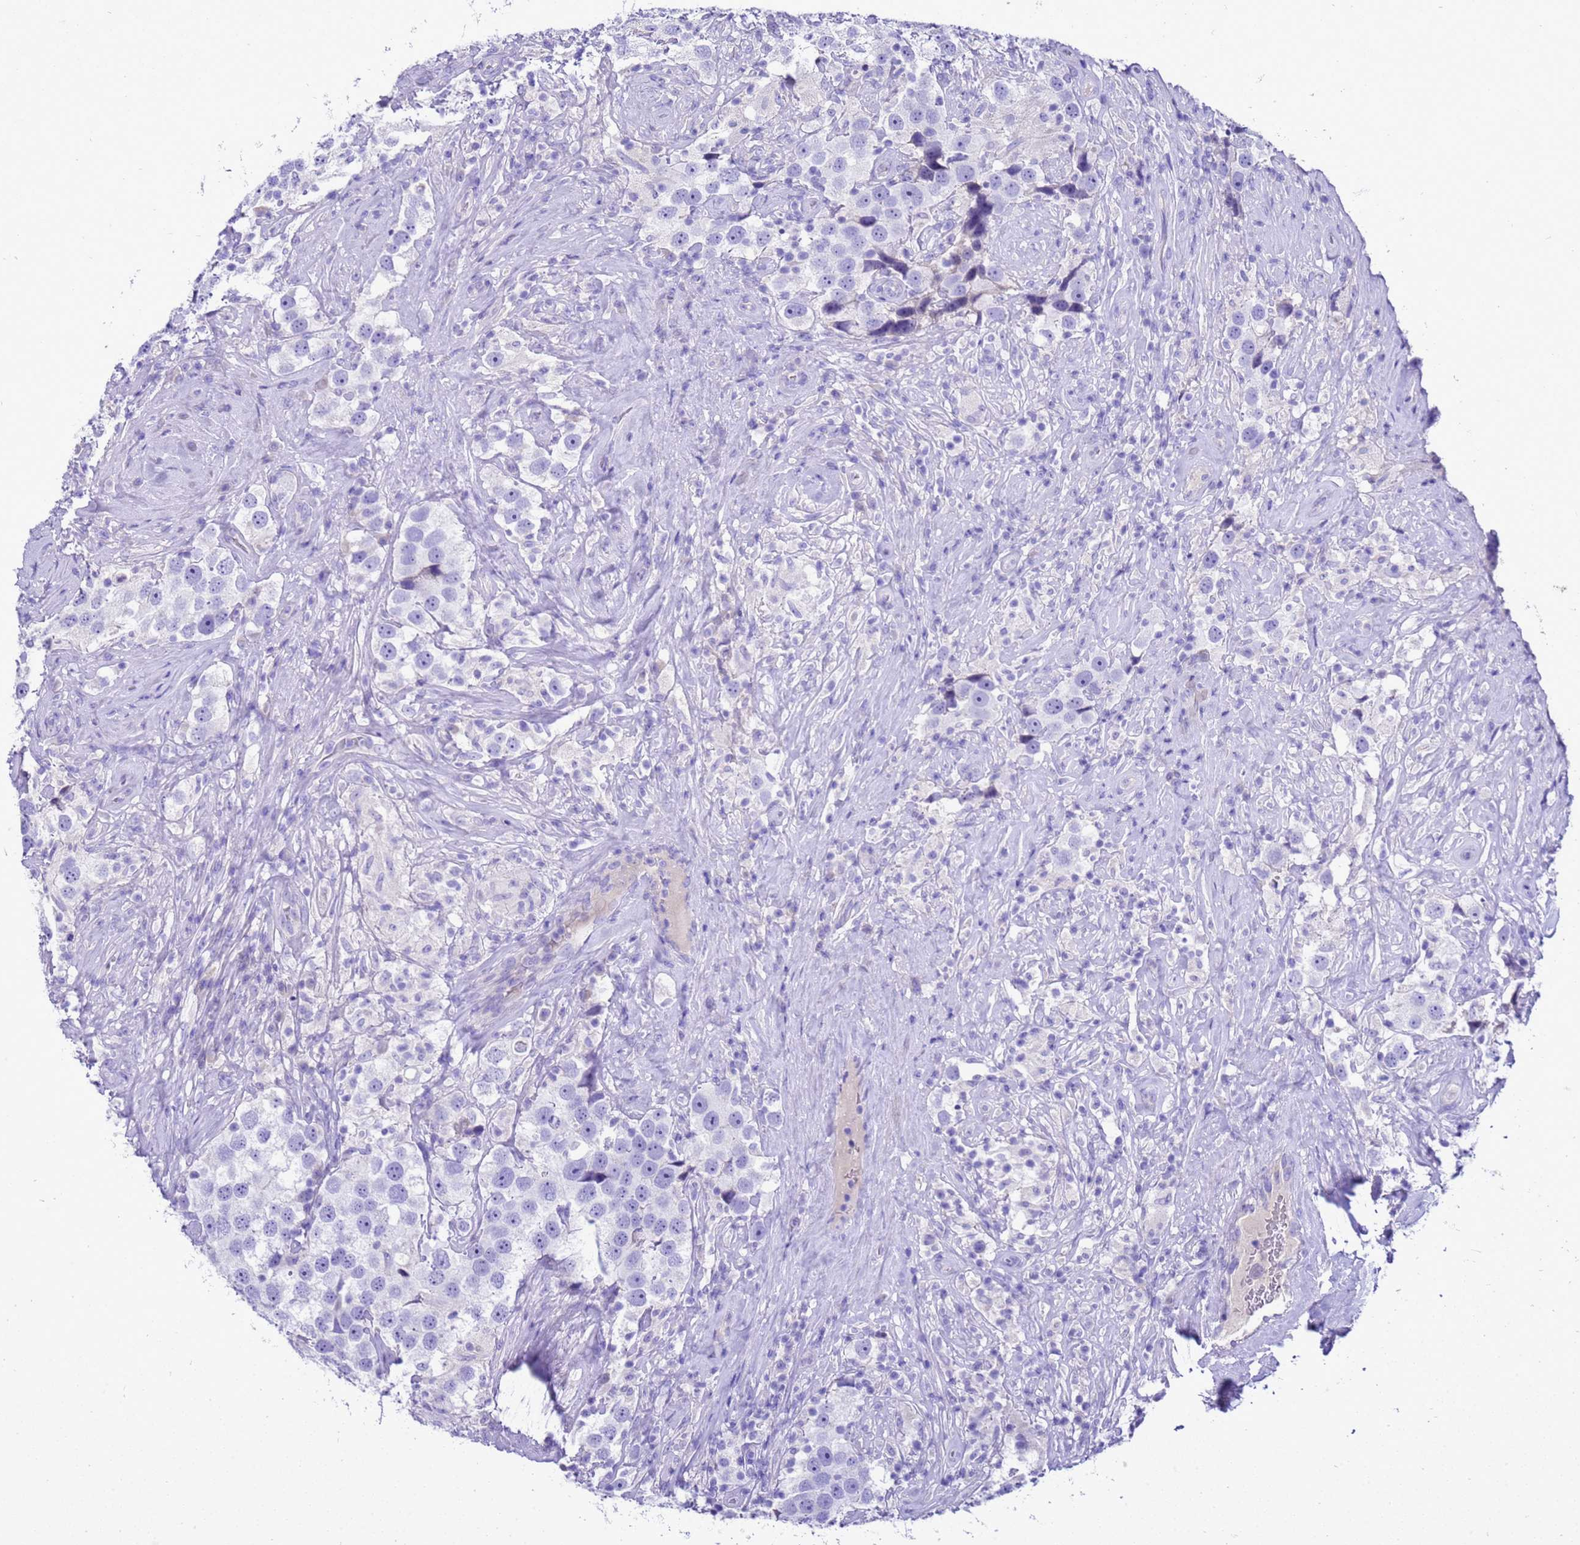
{"staining": {"intensity": "negative", "quantity": "none", "location": "none"}, "tissue": "testis cancer", "cell_type": "Tumor cells", "image_type": "cancer", "snomed": [{"axis": "morphology", "description": "Seminoma, NOS"}, {"axis": "topography", "description": "Testis"}], "caption": "A high-resolution photomicrograph shows immunohistochemistry staining of testis cancer (seminoma), which shows no significant expression in tumor cells.", "gene": "BEST2", "patient": {"sex": "male", "age": 49}}